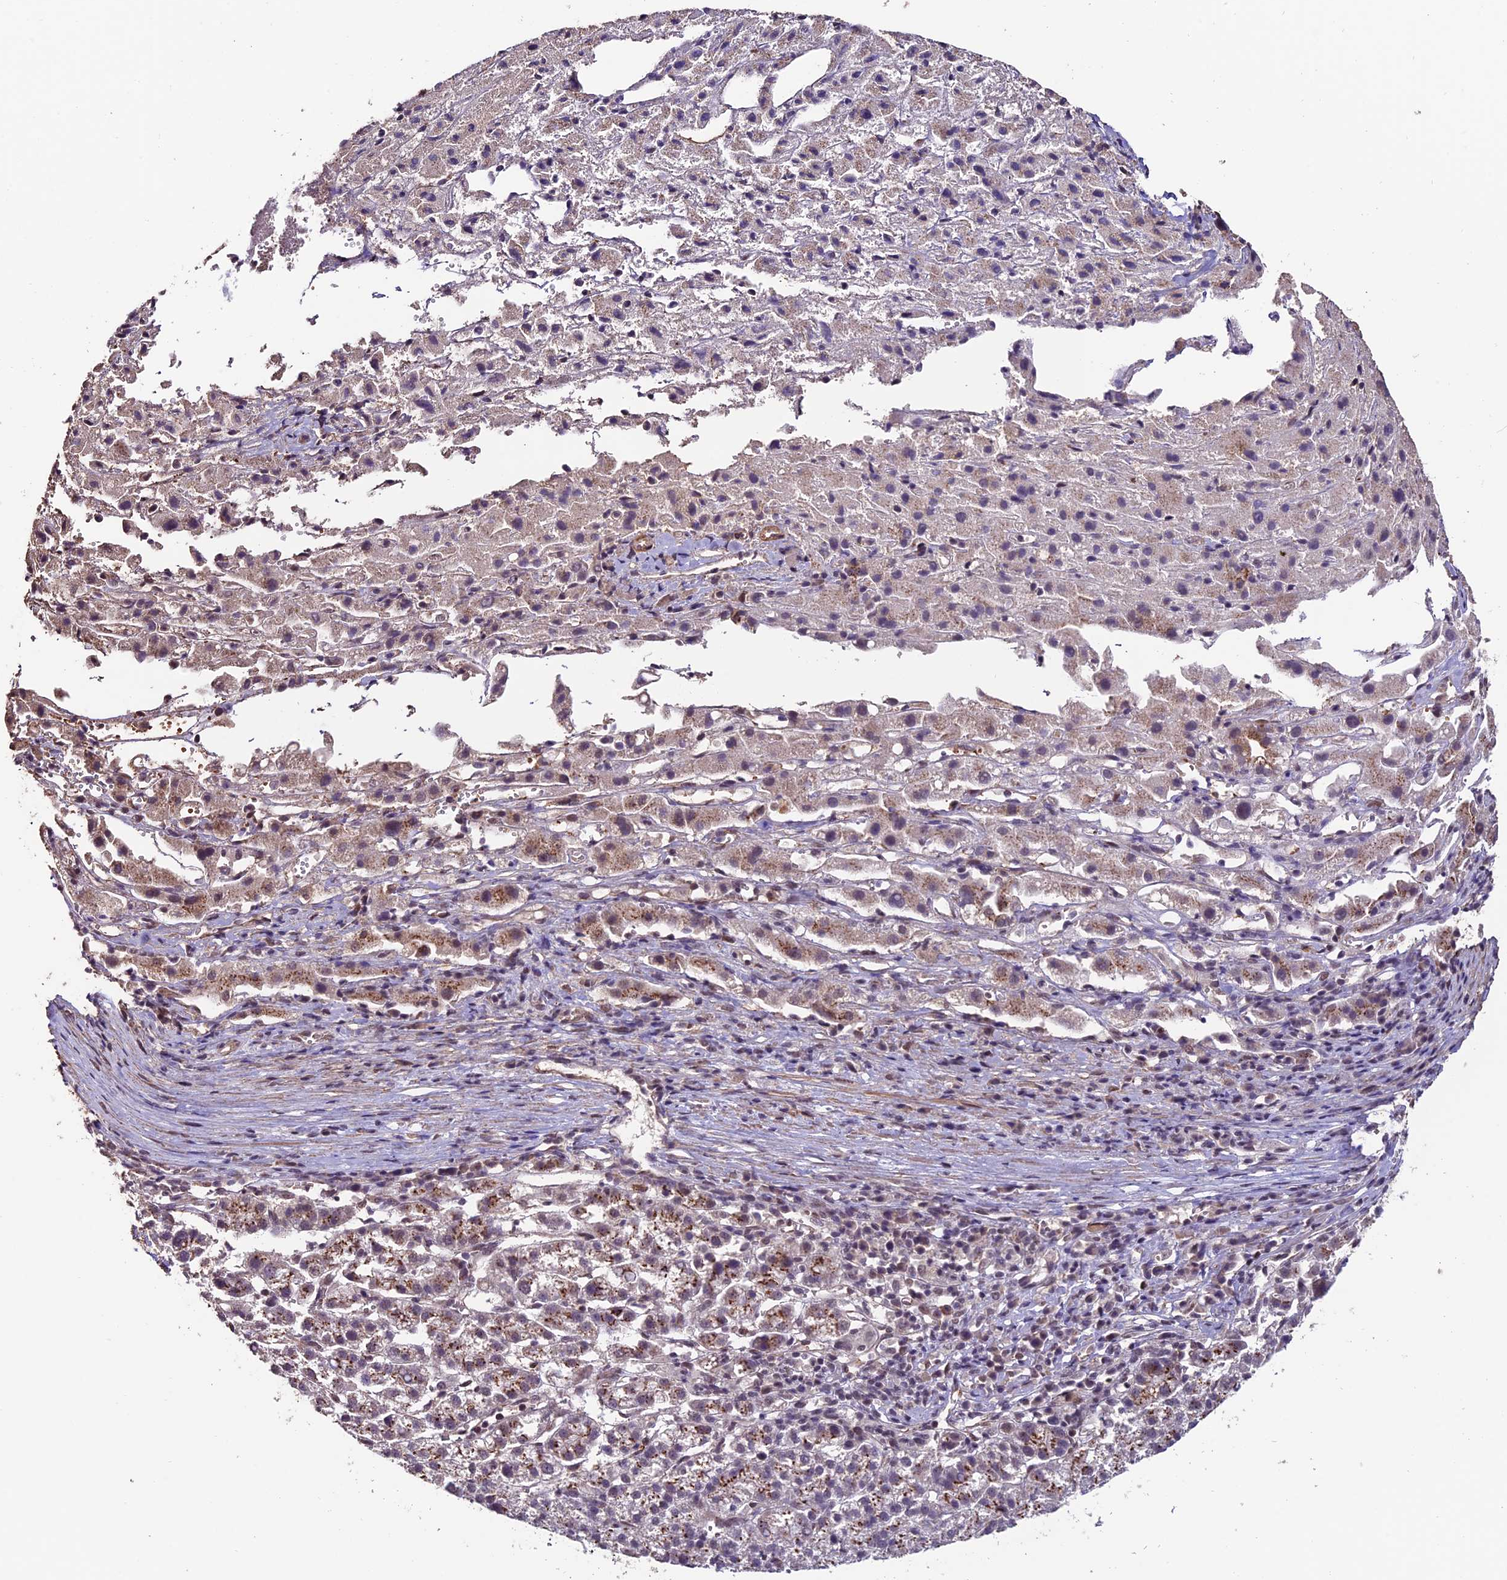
{"staining": {"intensity": "weak", "quantity": "25%-75%", "location": "cytoplasmic/membranous,nuclear"}, "tissue": "liver cancer", "cell_type": "Tumor cells", "image_type": "cancer", "snomed": [{"axis": "morphology", "description": "Carcinoma, Hepatocellular, NOS"}, {"axis": "topography", "description": "Liver"}], "caption": "Liver cancer was stained to show a protein in brown. There is low levels of weak cytoplasmic/membranous and nuclear expression in about 25%-75% of tumor cells. The protein is shown in brown color, while the nuclei are stained blue.", "gene": "CABIN1", "patient": {"sex": "female", "age": 58}}